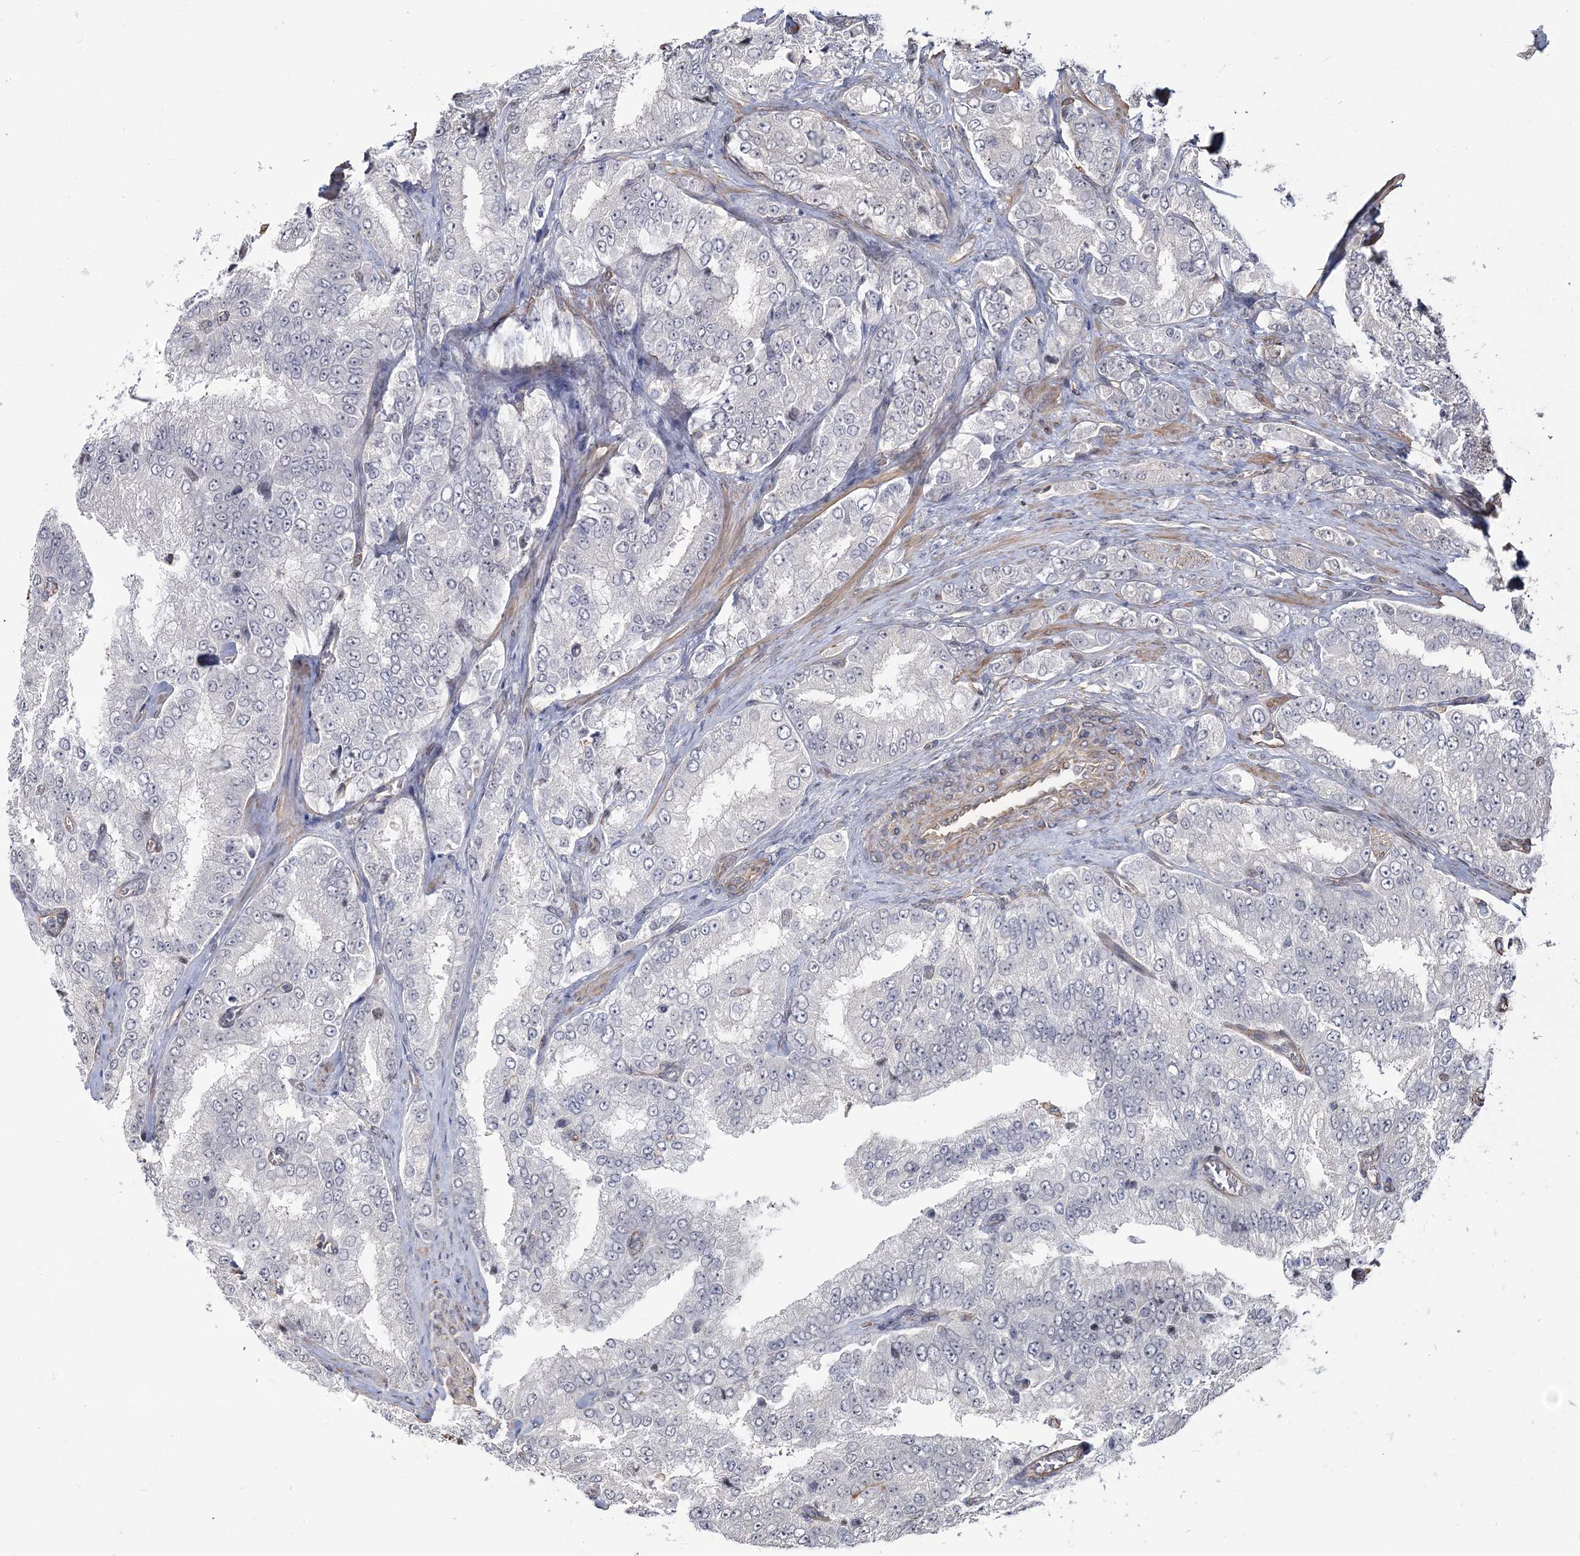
{"staining": {"intensity": "negative", "quantity": "none", "location": "none"}, "tissue": "prostate cancer", "cell_type": "Tumor cells", "image_type": "cancer", "snomed": [{"axis": "morphology", "description": "Adenocarcinoma, High grade"}, {"axis": "topography", "description": "Prostate"}], "caption": "Protein analysis of prostate adenocarcinoma (high-grade) exhibits no significant positivity in tumor cells.", "gene": "ATP11B", "patient": {"sex": "male", "age": 58}}